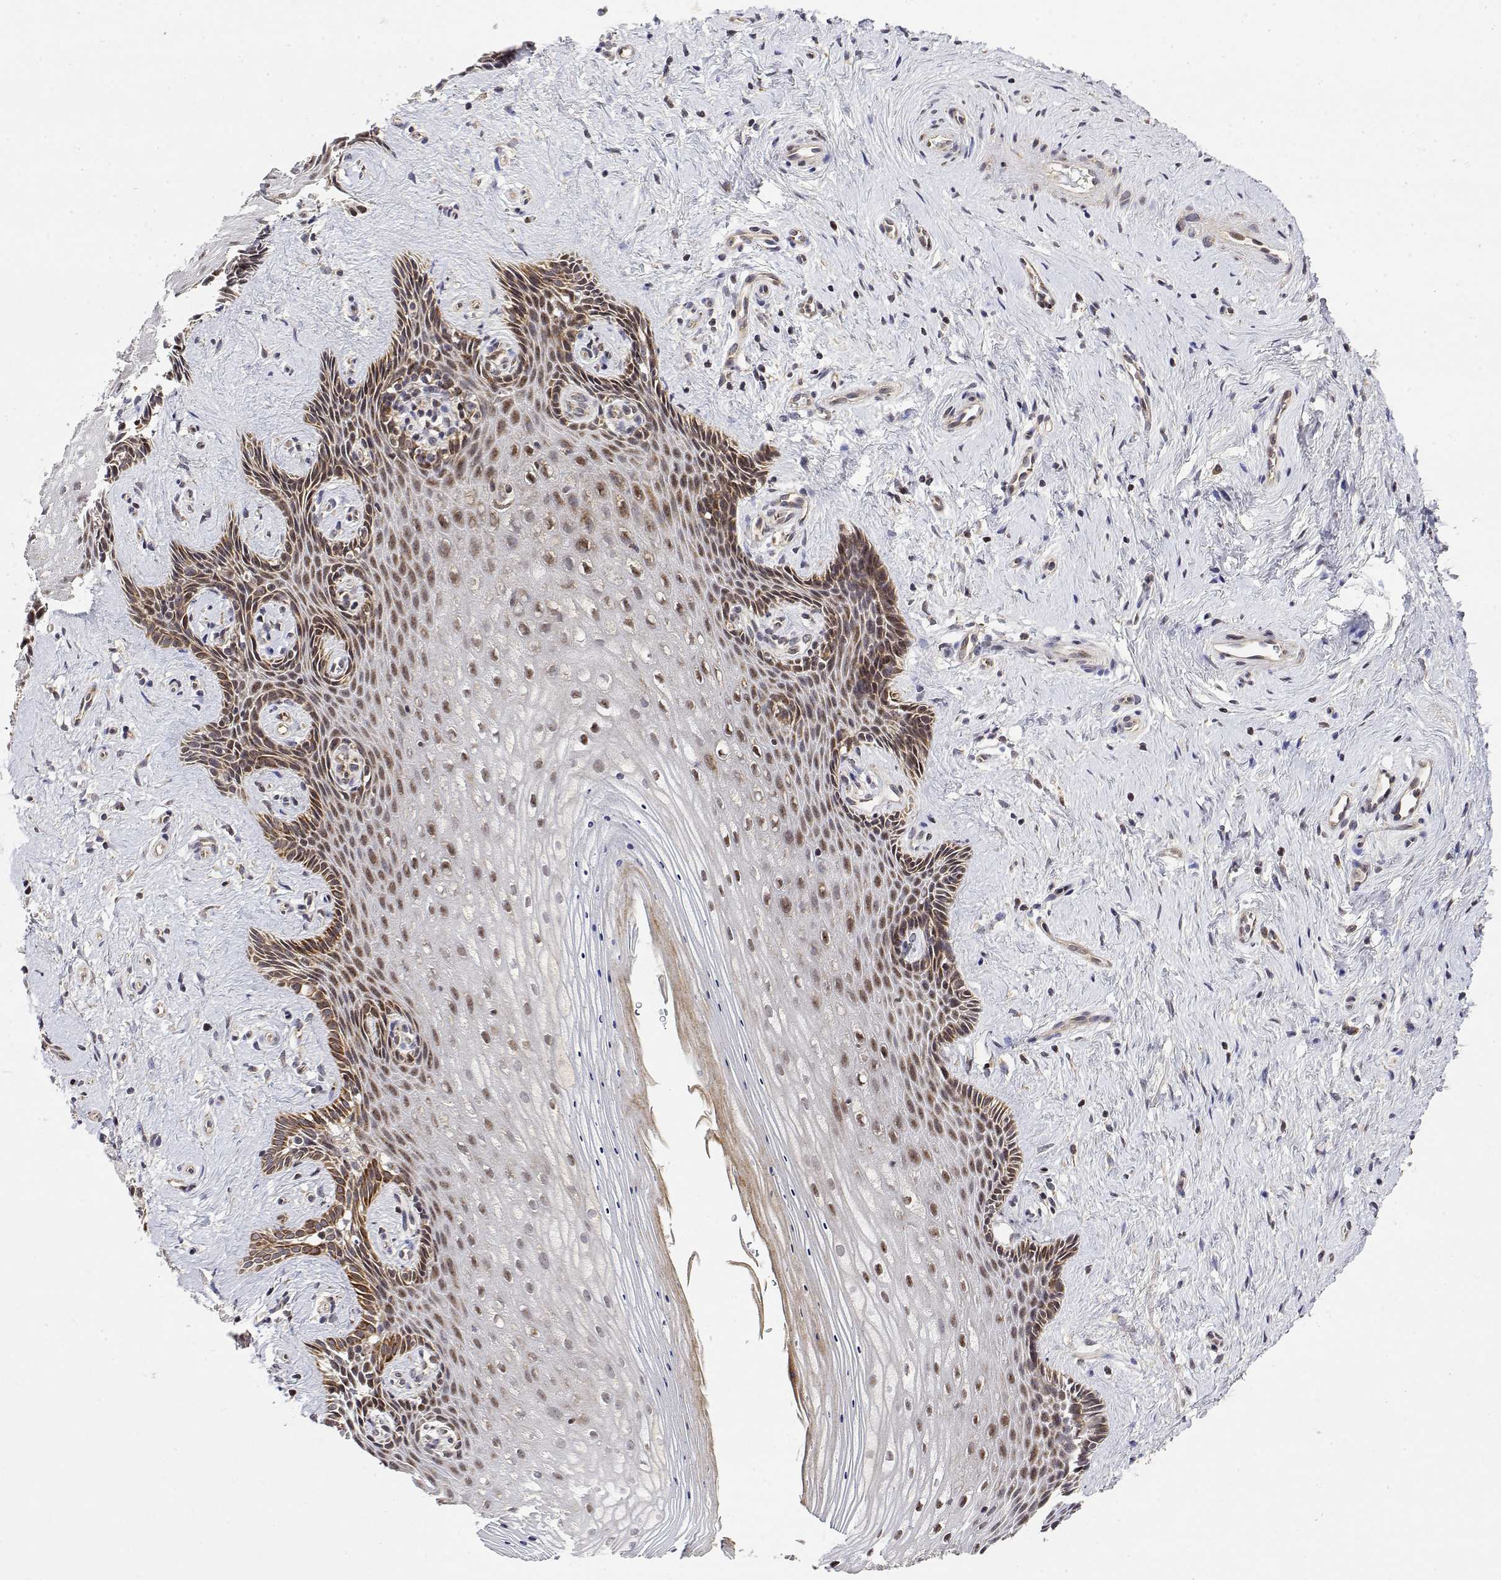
{"staining": {"intensity": "moderate", "quantity": "25%-75%", "location": "cytoplasmic/membranous,nuclear"}, "tissue": "vagina", "cell_type": "Squamous epithelial cells", "image_type": "normal", "snomed": [{"axis": "morphology", "description": "Normal tissue, NOS"}, {"axis": "topography", "description": "Vagina"}], "caption": "Vagina stained with immunohistochemistry reveals moderate cytoplasmic/membranous,nuclear positivity in approximately 25%-75% of squamous epithelial cells.", "gene": "GADD45GIP1", "patient": {"sex": "female", "age": 42}}